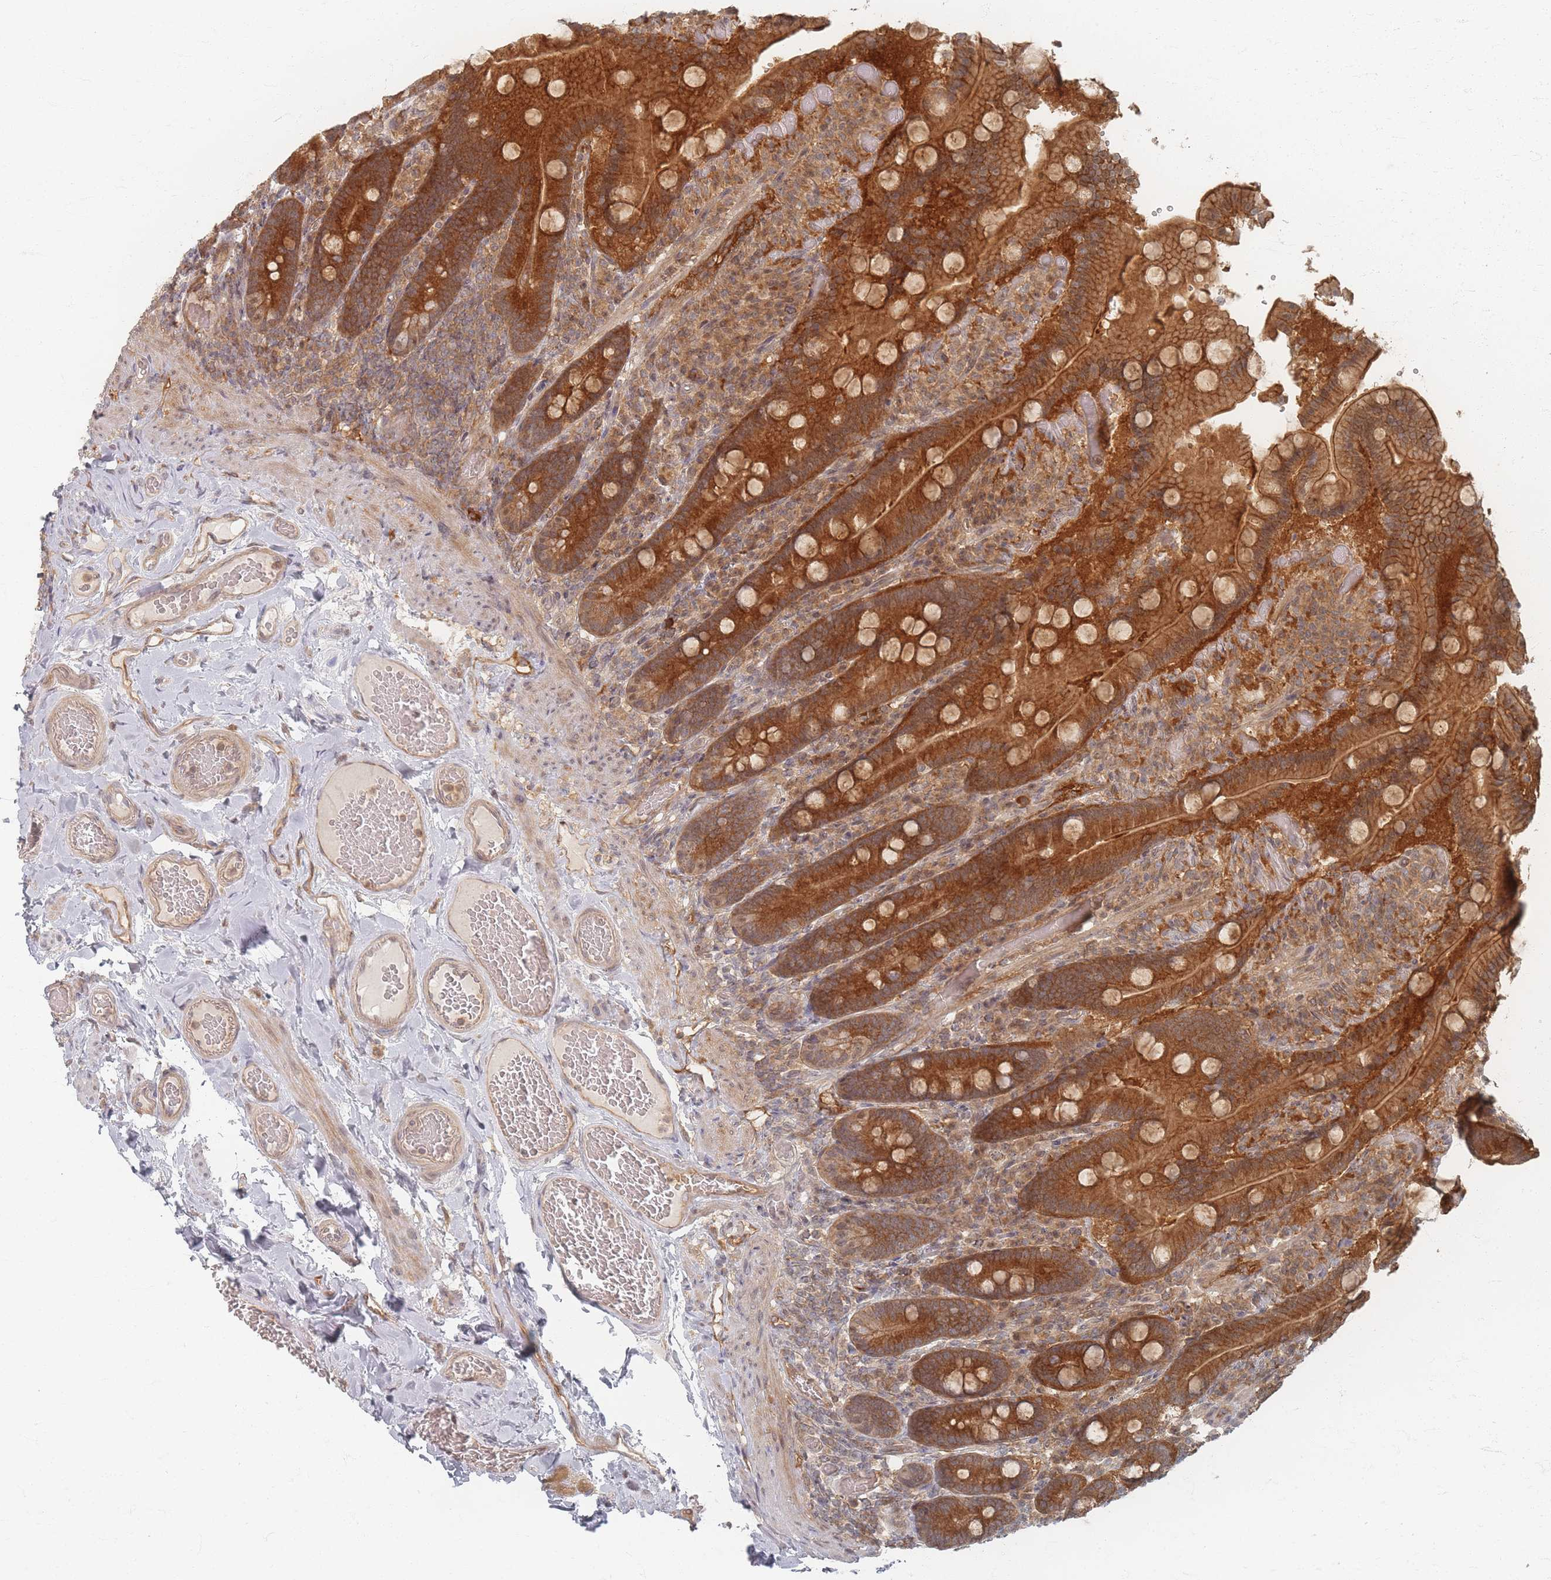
{"staining": {"intensity": "strong", "quantity": ">75%", "location": "cytoplasmic/membranous"}, "tissue": "duodenum", "cell_type": "Glandular cells", "image_type": "normal", "snomed": [{"axis": "morphology", "description": "Normal tissue, NOS"}, {"axis": "topography", "description": "Duodenum"}], "caption": "Strong cytoplasmic/membranous protein expression is identified in approximately >75% of glandular cells in duodenum. The protein of interest is stained brown, and the nuclei are stained in blue (DAB IHC with brightfield microscopy, high magnification).", "gene": "PSMD9", "patient": {"sex": "female", "age": 62}}